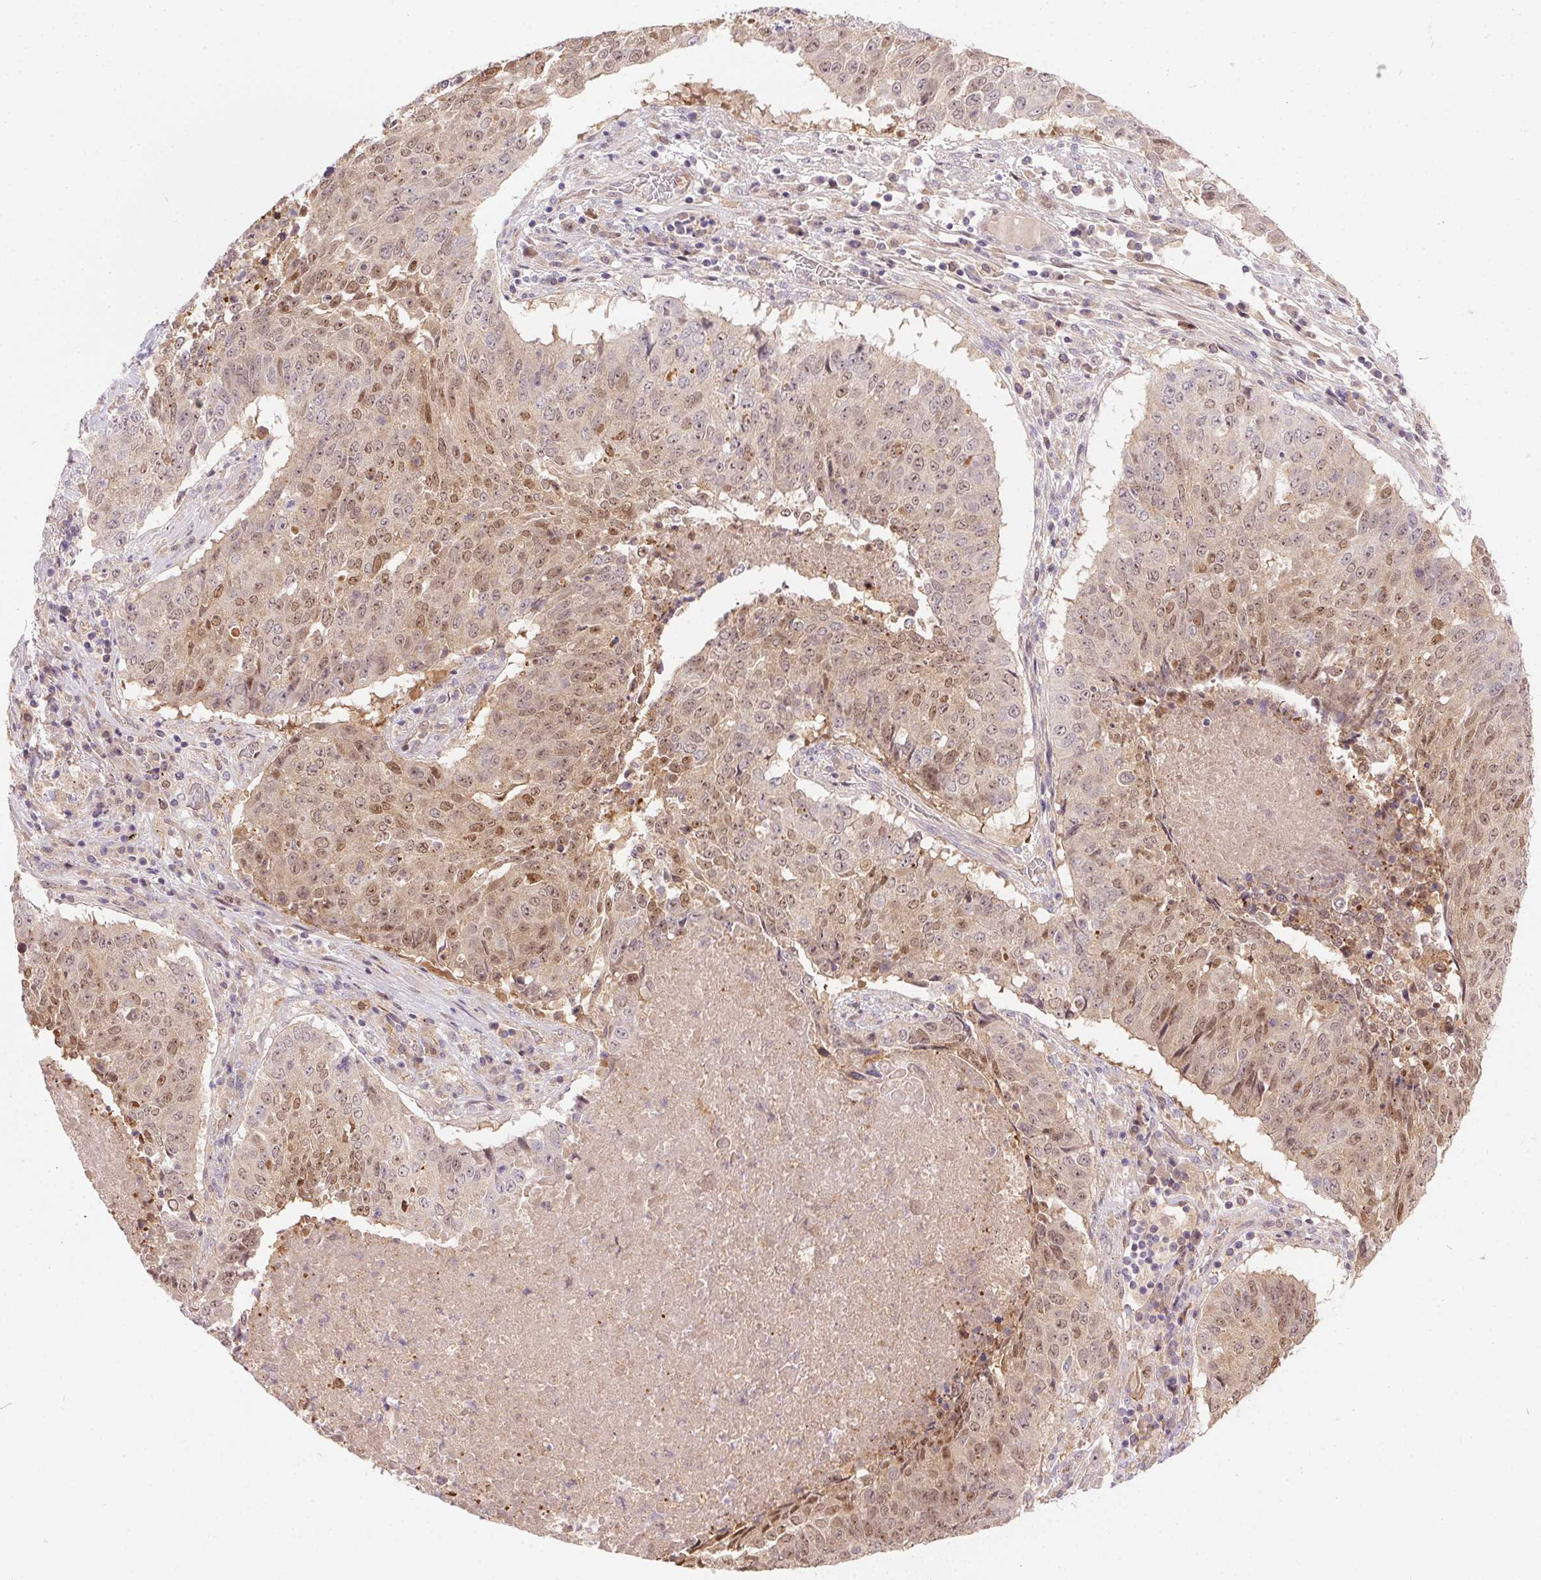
{"staining": {"intensity": "moderate", "quantity": ">75%", "location": "nuclear"}, "tissue": "lung cancer", "cell_type": "Tumor cells", "image_type": "cancer", "snomed": [{"axis": "morphology", "description": "Normal tissue, NOS"}, {"axis": "morphology", "description": "Squamous cell carcinoma, NOS"}, {"axis": "topography", "description": "Bronchus"}, {"axis": "topography", "description": "Lung"}], "caption": "IHC photomicrograph of neoplastic tissue: lung squamous cell carcinoma stained using immunohistochemistry exhibits medium levels of moderate protein expression localized specifically in the nuclear of tumor cells, appearing as a nuclear brown color.", "gene": "NUDT16", "patient": {"sex": "male", "age": 64}}